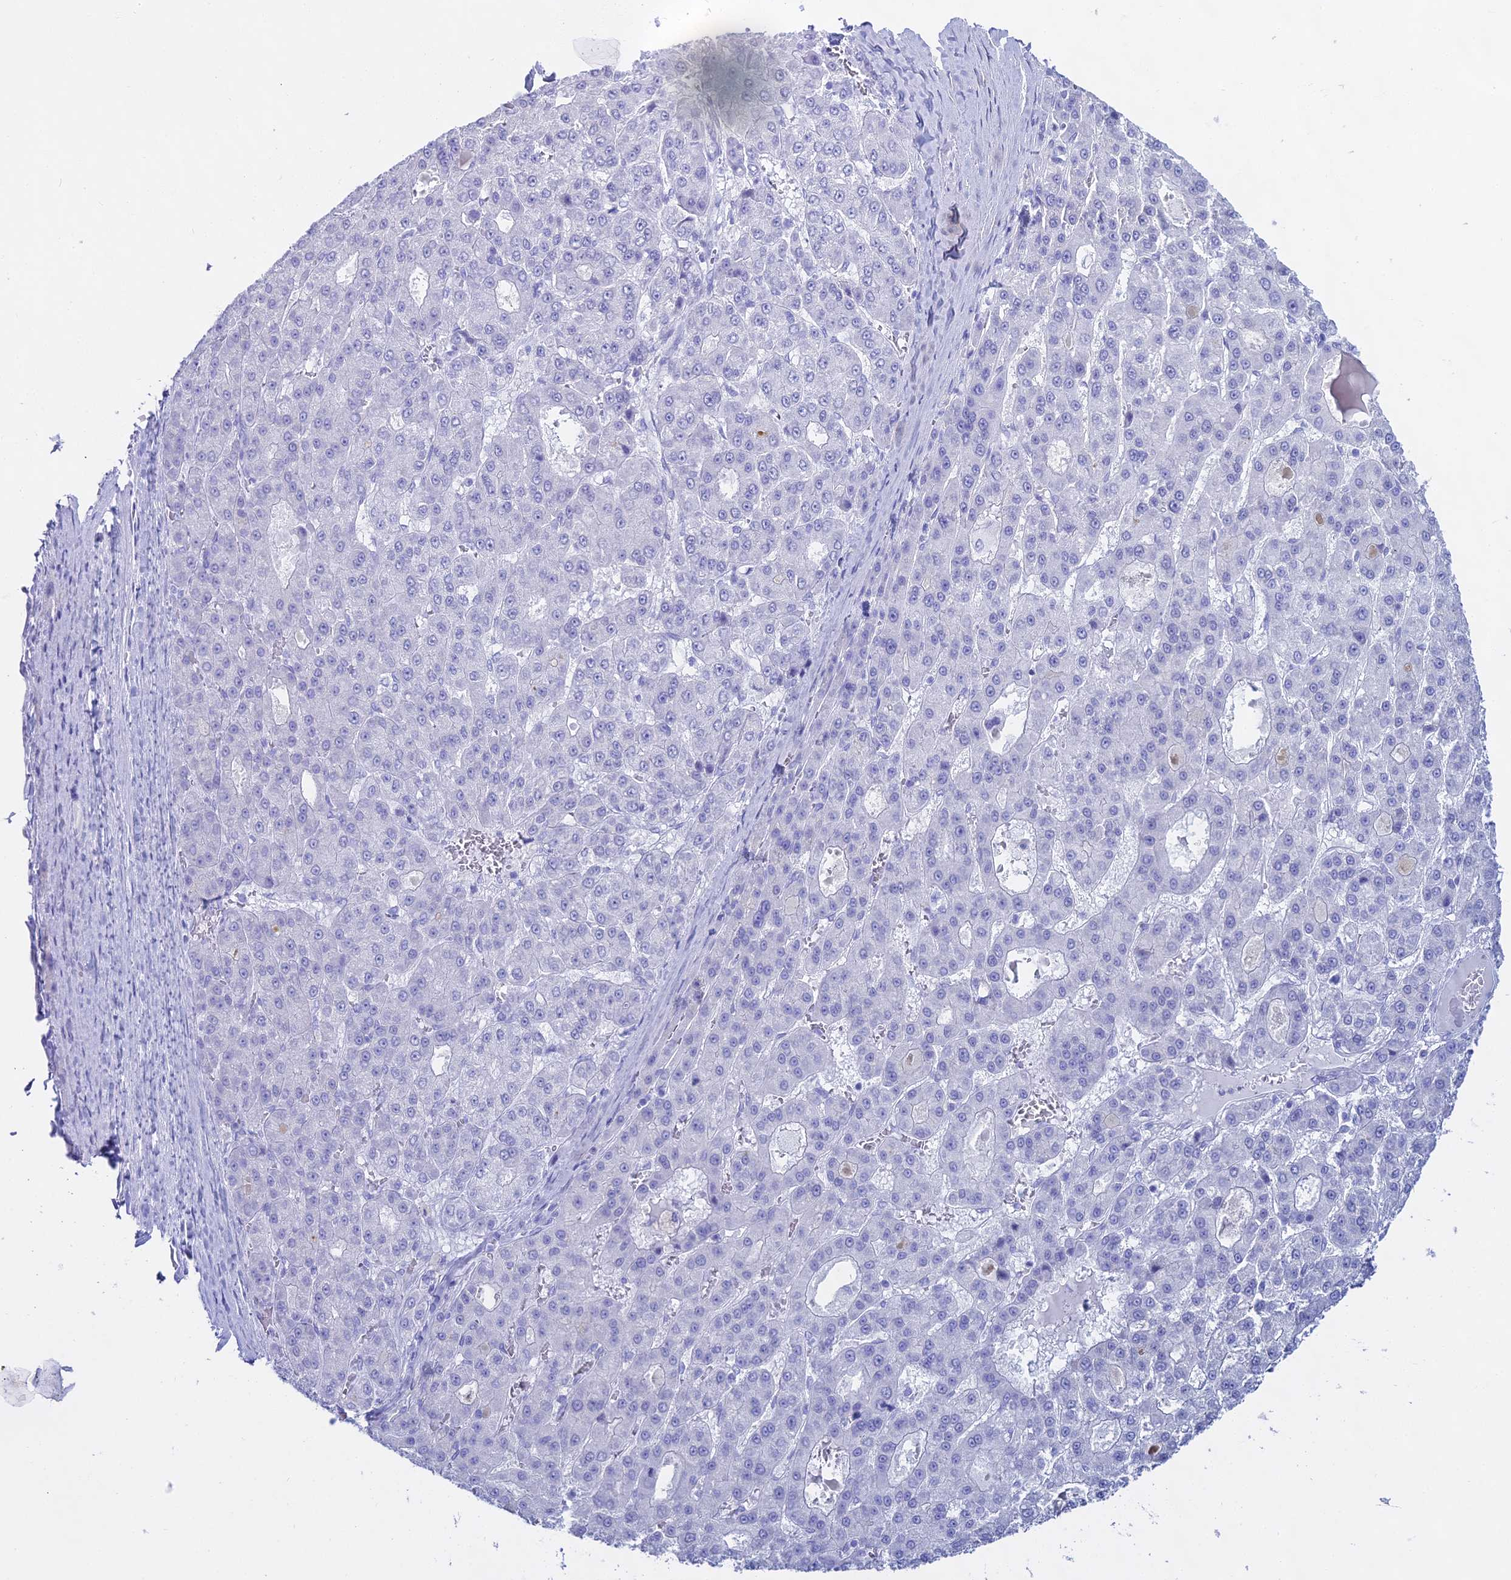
{"staining": {"intensity": "negative", "quantity": "none", "location": "none"}, "tissue": "liver cancer", "cell_type": "Tumor cells", "image_type": "cancer", "snomed": [{"axis": "morphology", "description": "Carcinoma, Hepatocellular, NOS"}, {"axis": "topography", "description": "Liver"}], "caption": "High power microscopy micrograph of an immunohistochemistry (IHC) image of liver cancer, revealing no significant expression in tumor cells.", "gene": "CGB2", "patient": {"sex": "male", "age": 70}}